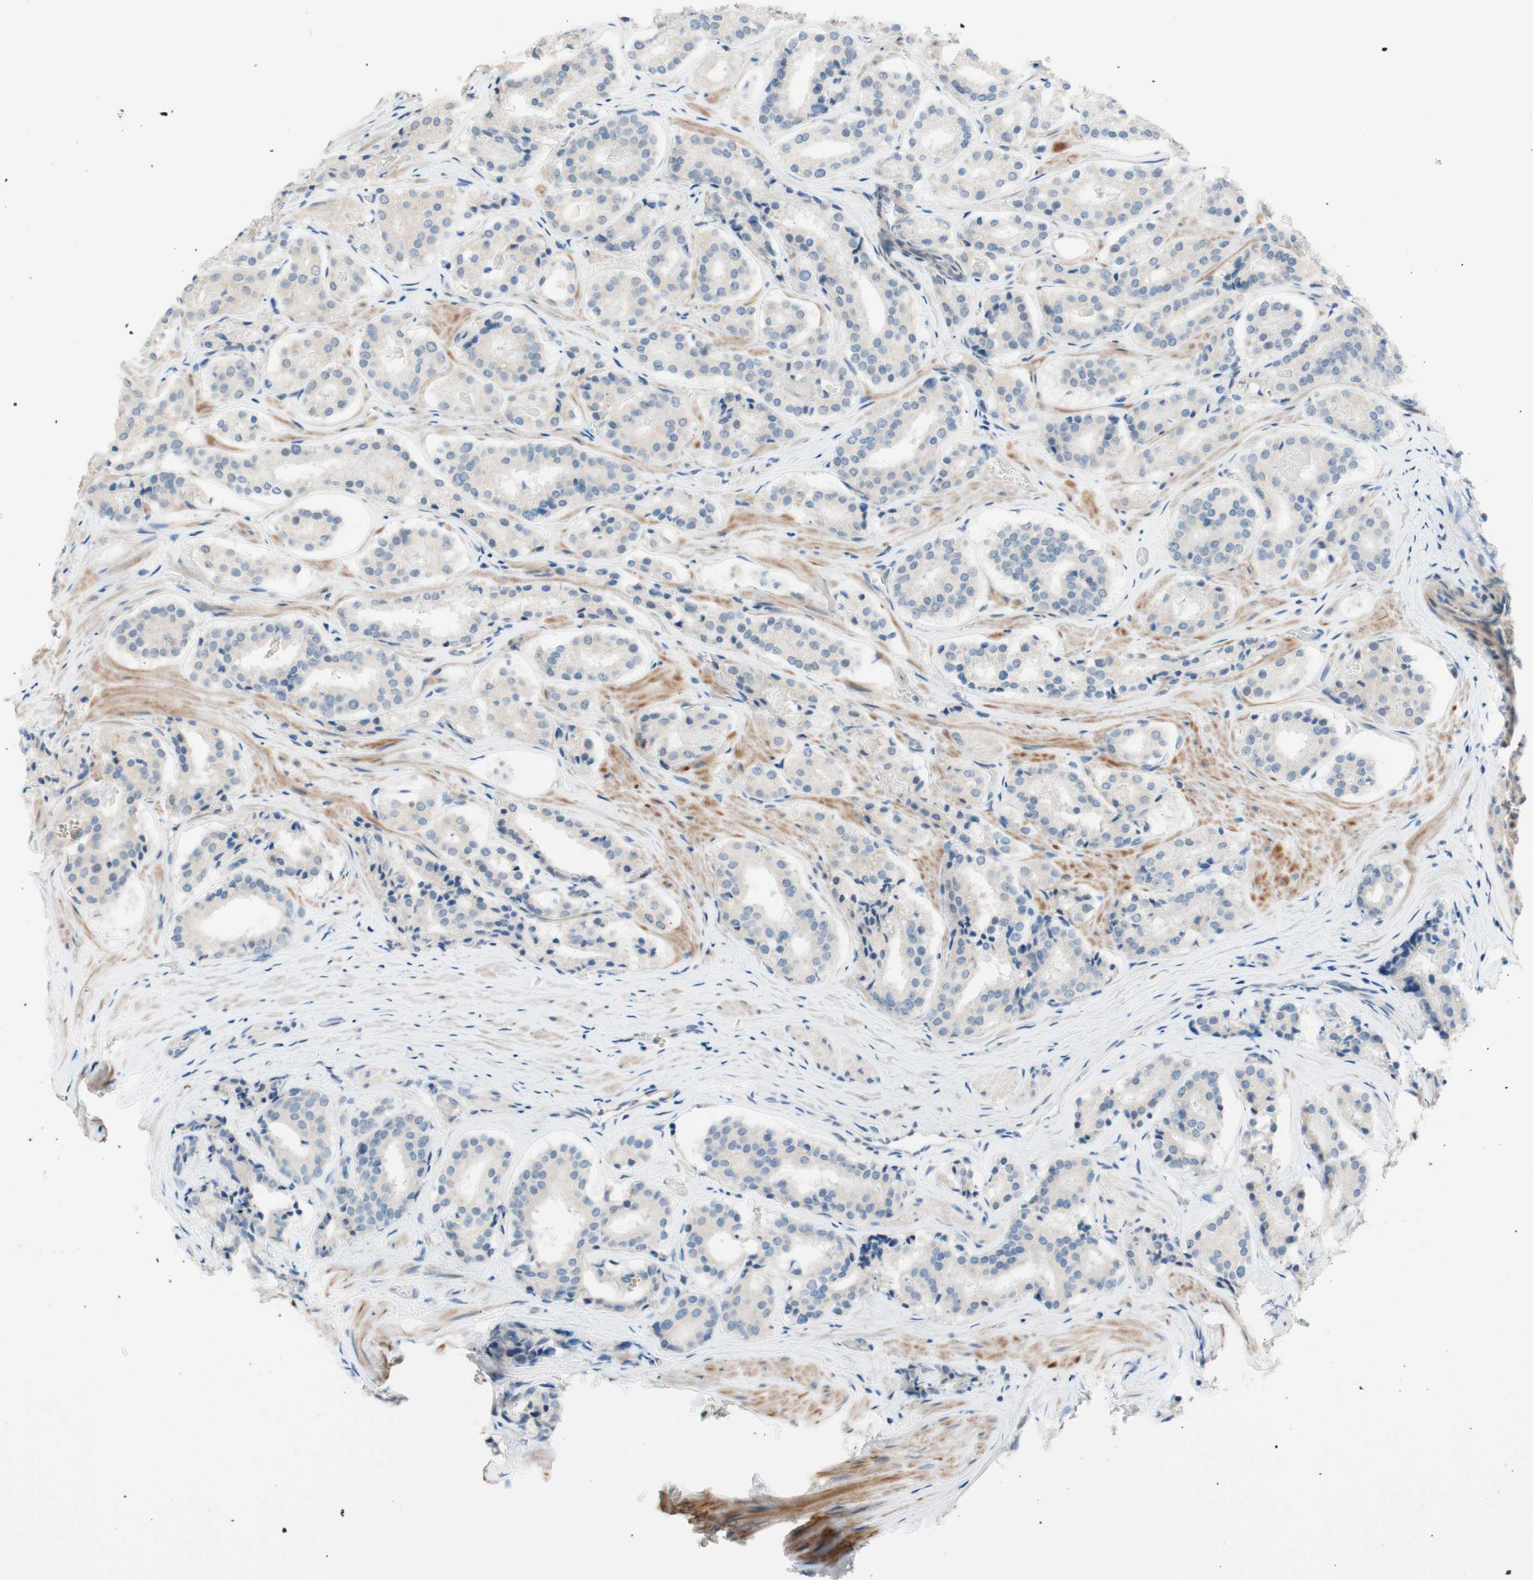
{"staining": {"intensity": "negative", "quantity": "none", "location": "none"}, "tissue": "prostate cancer", "cell_type": "Tumor cells", "image_type": "cancer", "snomed": [{"axis": "morphology", "description": "Adenocarcinoma, High grade"}, {"axis": "topography", "description": "Prostate"}], "caption": "Histopathology image shows no protein staining in tumor cells of high-grade adenocarcinoma (prostate) tissue. (IHC, brightfield microscopy, high magnification).", "gene": "JPH1", "patient": {"sex": "male", "age": 60}}